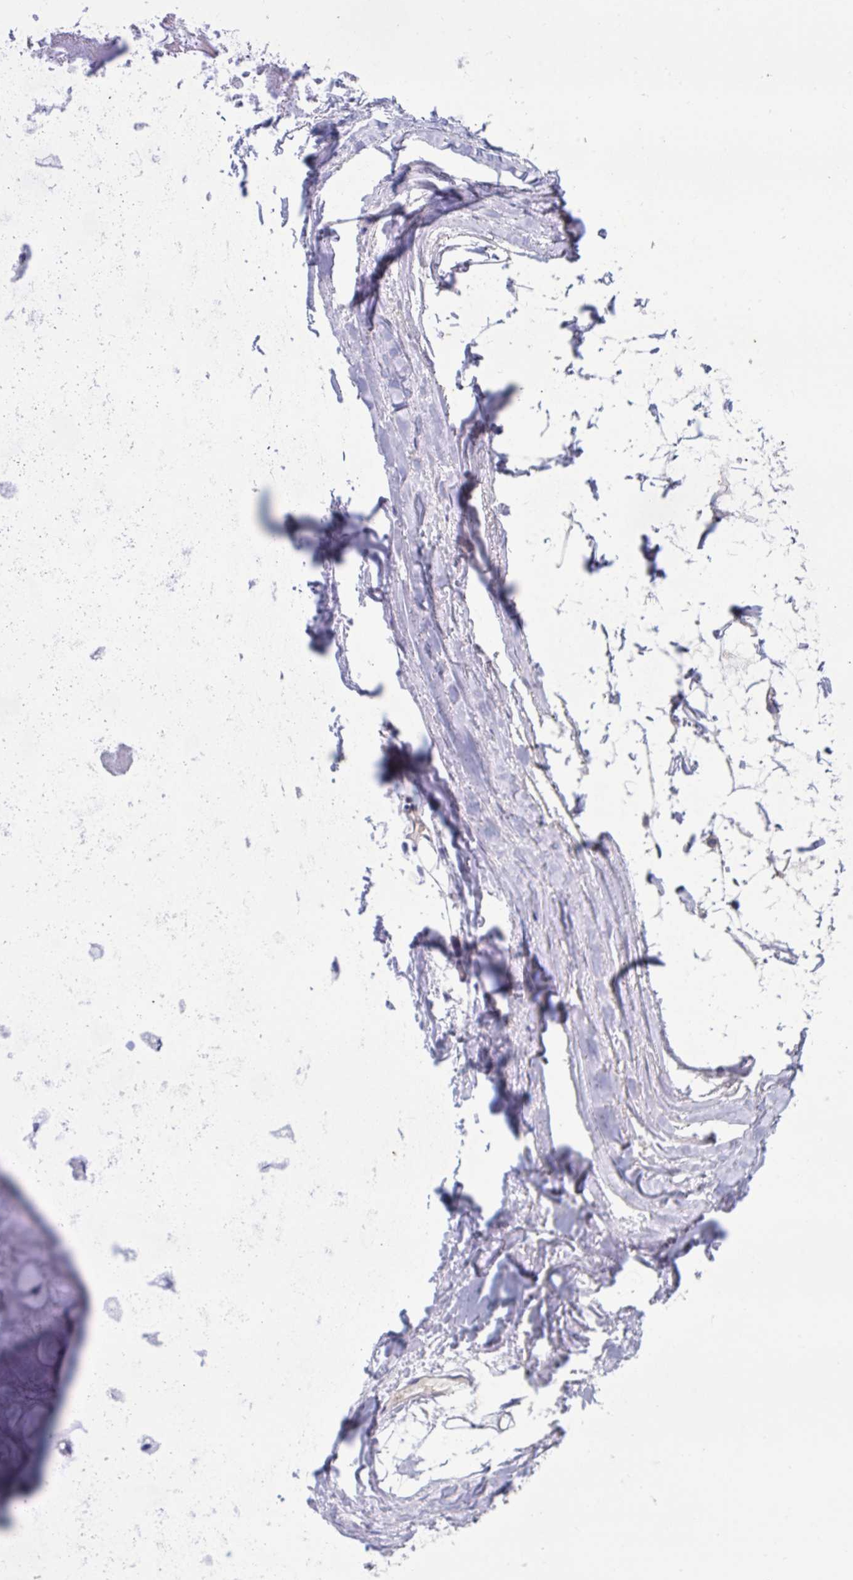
{"staining": {"intensity": "negative", "quantity": "none", "location": "none"}, "tissue": "adipose tissue", "cell_type": "Adipocytes", "image_type": "normal", "snomed": [{"axis": "morphology", "description": "Normal tissue, NOS"}, {"axis": "topography", "description": "Lymph node"}, {"axis": "topography", "description": "Cartilage tissue"}, {"axis": "topography", "description": "Nasopharynx"}], "caption": "Histopathology image shows no protein staining in adipocytes of normal adipose tissue.", "gene": "SLC66A1", "patient": {"sex": "male", "age": 63}}